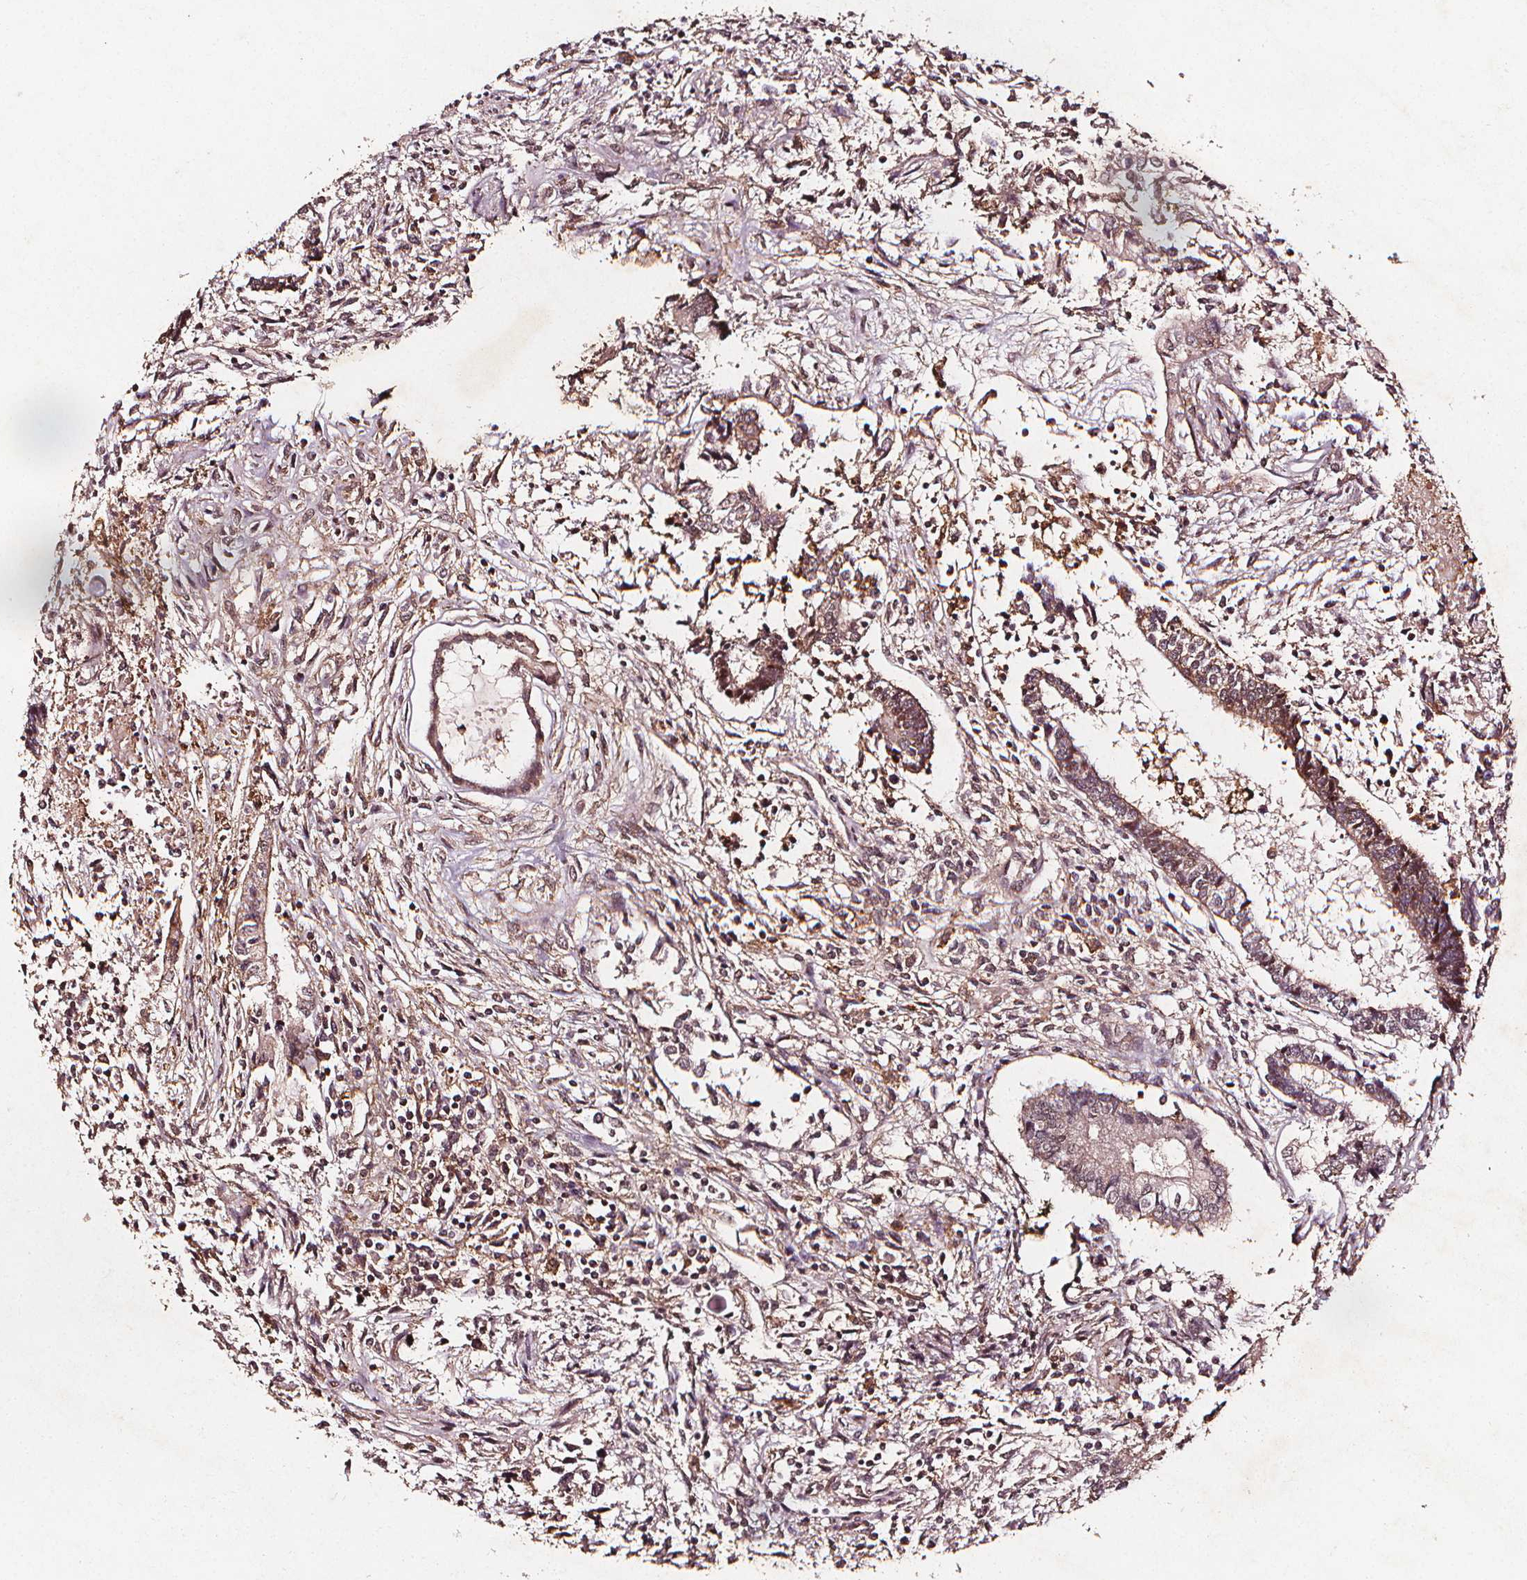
{"staining": {"intensity": "moderate", "quantity": "25%-75%", "location": "cytoplasmic/membranous"}, "tissue": "testis cancer", "cell_type": "Tumor cells", "image_type": "cancer", "snomed": [{"axis": "morphology", "description": "Carcinoma, Embryonal, NOS"}, {"axis": "topography", "description": "Testis"}], "caption": "DAB (3,3'-diaminobenzidine) immunohistochemical staining of testis cancer (embryonal carcinoma) exhibits moderate cytoplasmic/membranous protein staining in approximately 25%-75% of tumor cells.", "gene": "ABCA1", "patient": {"sex": "male", "age": 37}}